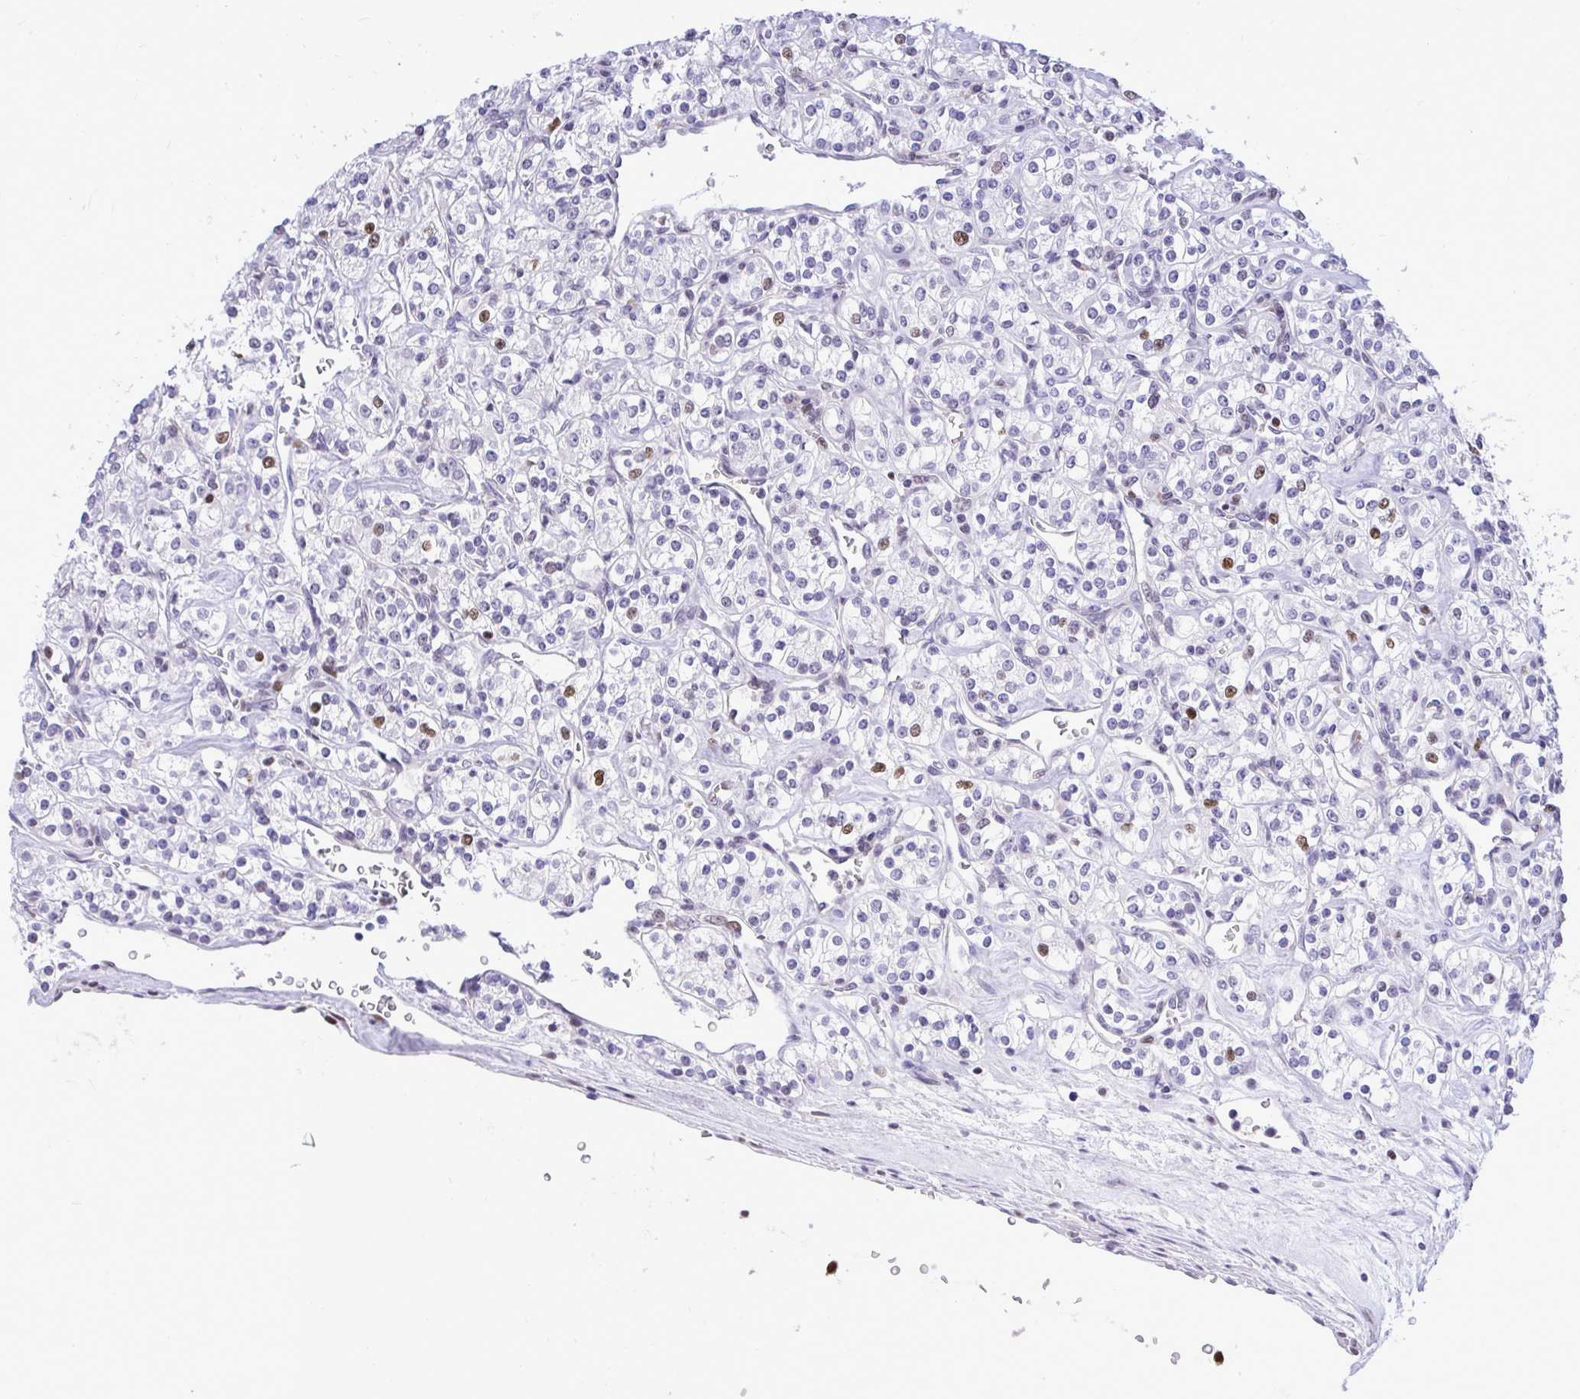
{"staining": {"intensity": "moderate", "quantity": "<25%", "location": "nuclear"}, "tissue": "renal cancer", "cell_type": "Tumor cells", "image_type": "cancer", "snomed": [{"axis": "morphology", "description": "Adenocarcinoma, NOS"}, {"axis": "topography", "description": "Kidney"}], "caption": "Moderate nuclear protein staining is seen in approximately <25% of tumor cells in renal cancer.", "gene": "C1QL2", "patient": {"sex": "male", "age": 77}}